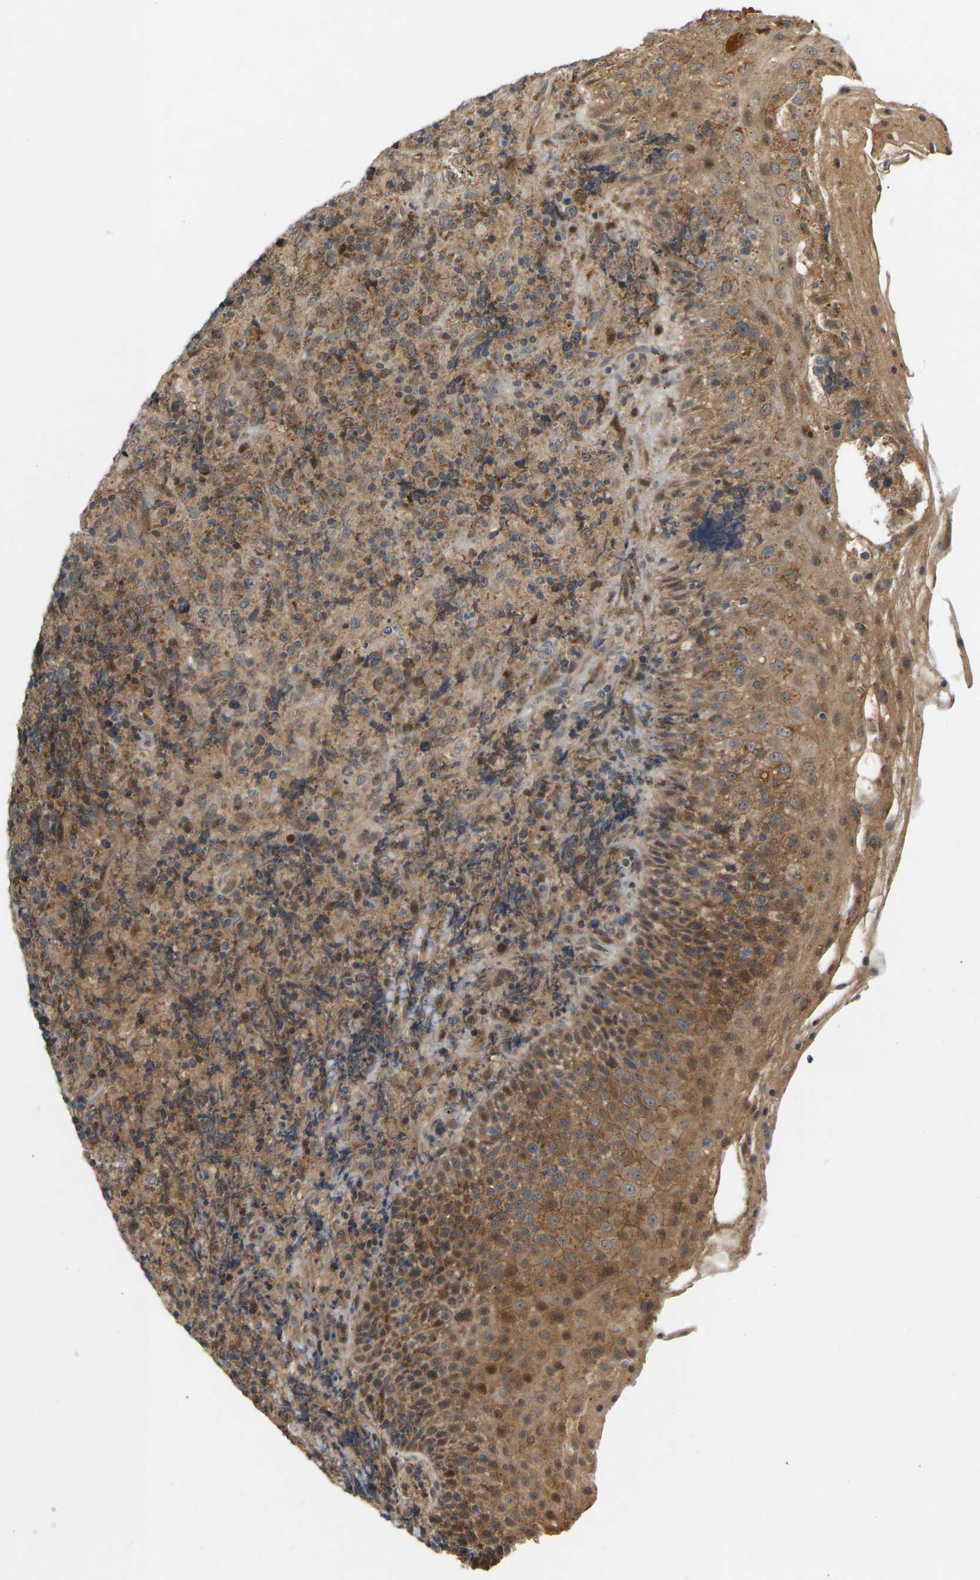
{"staining": {"intensity": "moderate", "quantity": "25%-75%", "location": "cytoplasmic/membranous"}, "tissue": "lymphoma", "cell_type": "Tumor cells", "image_type": "cancer", "snomed": [{"axis": "morphology", "description": "Malignant lymphoma, non-Hodgkin's type, High grade"}, {"axis": "topography", "description": "Tonsil"}], "caption": "Protein staining of lymphoma tissue reveals moderate cytoplasmic/membranous staining in approximately 25%-75% of tumor cells. (IHC, brightfield microscopy, high magnification).", "gene": "PTCD1", "patient": {"sex": "female", "age": 36}}